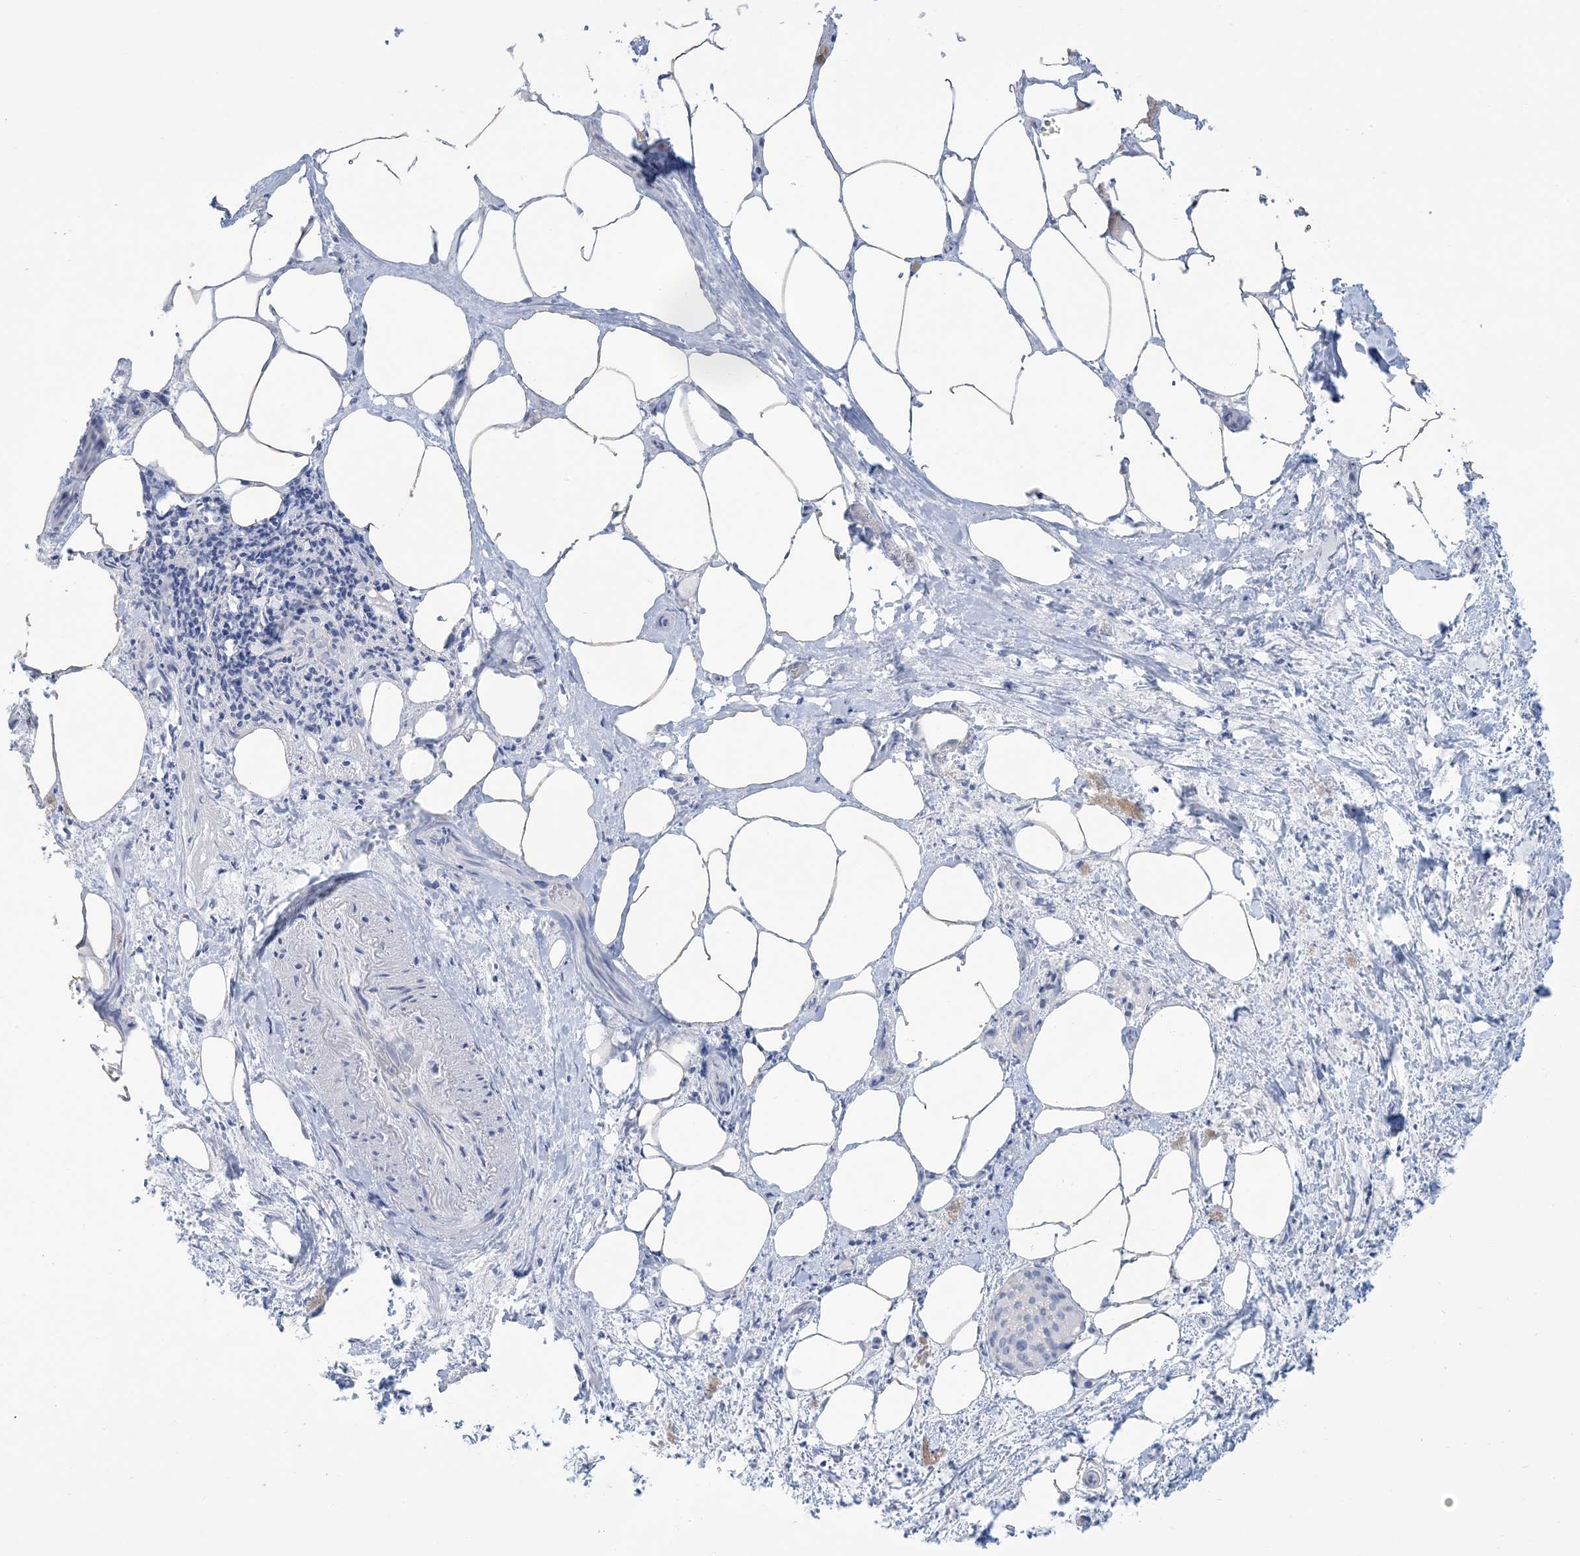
{"staining": {"intensity": "negative", "quantity": "none", "location": "none"}, "tissue": "pancreatic cancer", "cell_type": "Tumor cells", "image_type": "cancer", "snomed": [{"axis": "morphology", "description": "Normal tissue, NOS"}, {"axis": "morphology", "description": "Adenocarcinoma, NOS"}, {"axis": "topography", "description": "Pancreas"}, {"axis": "topography", "description": "Peripheral nerve tissue"}], "caption": "The IHC image has no significant positivity in tumor cells of adenocarcinoma (pancreatic) tissue.", "gene": "MTHFD2L", "patient": {"sex": "female", "age": 63}}